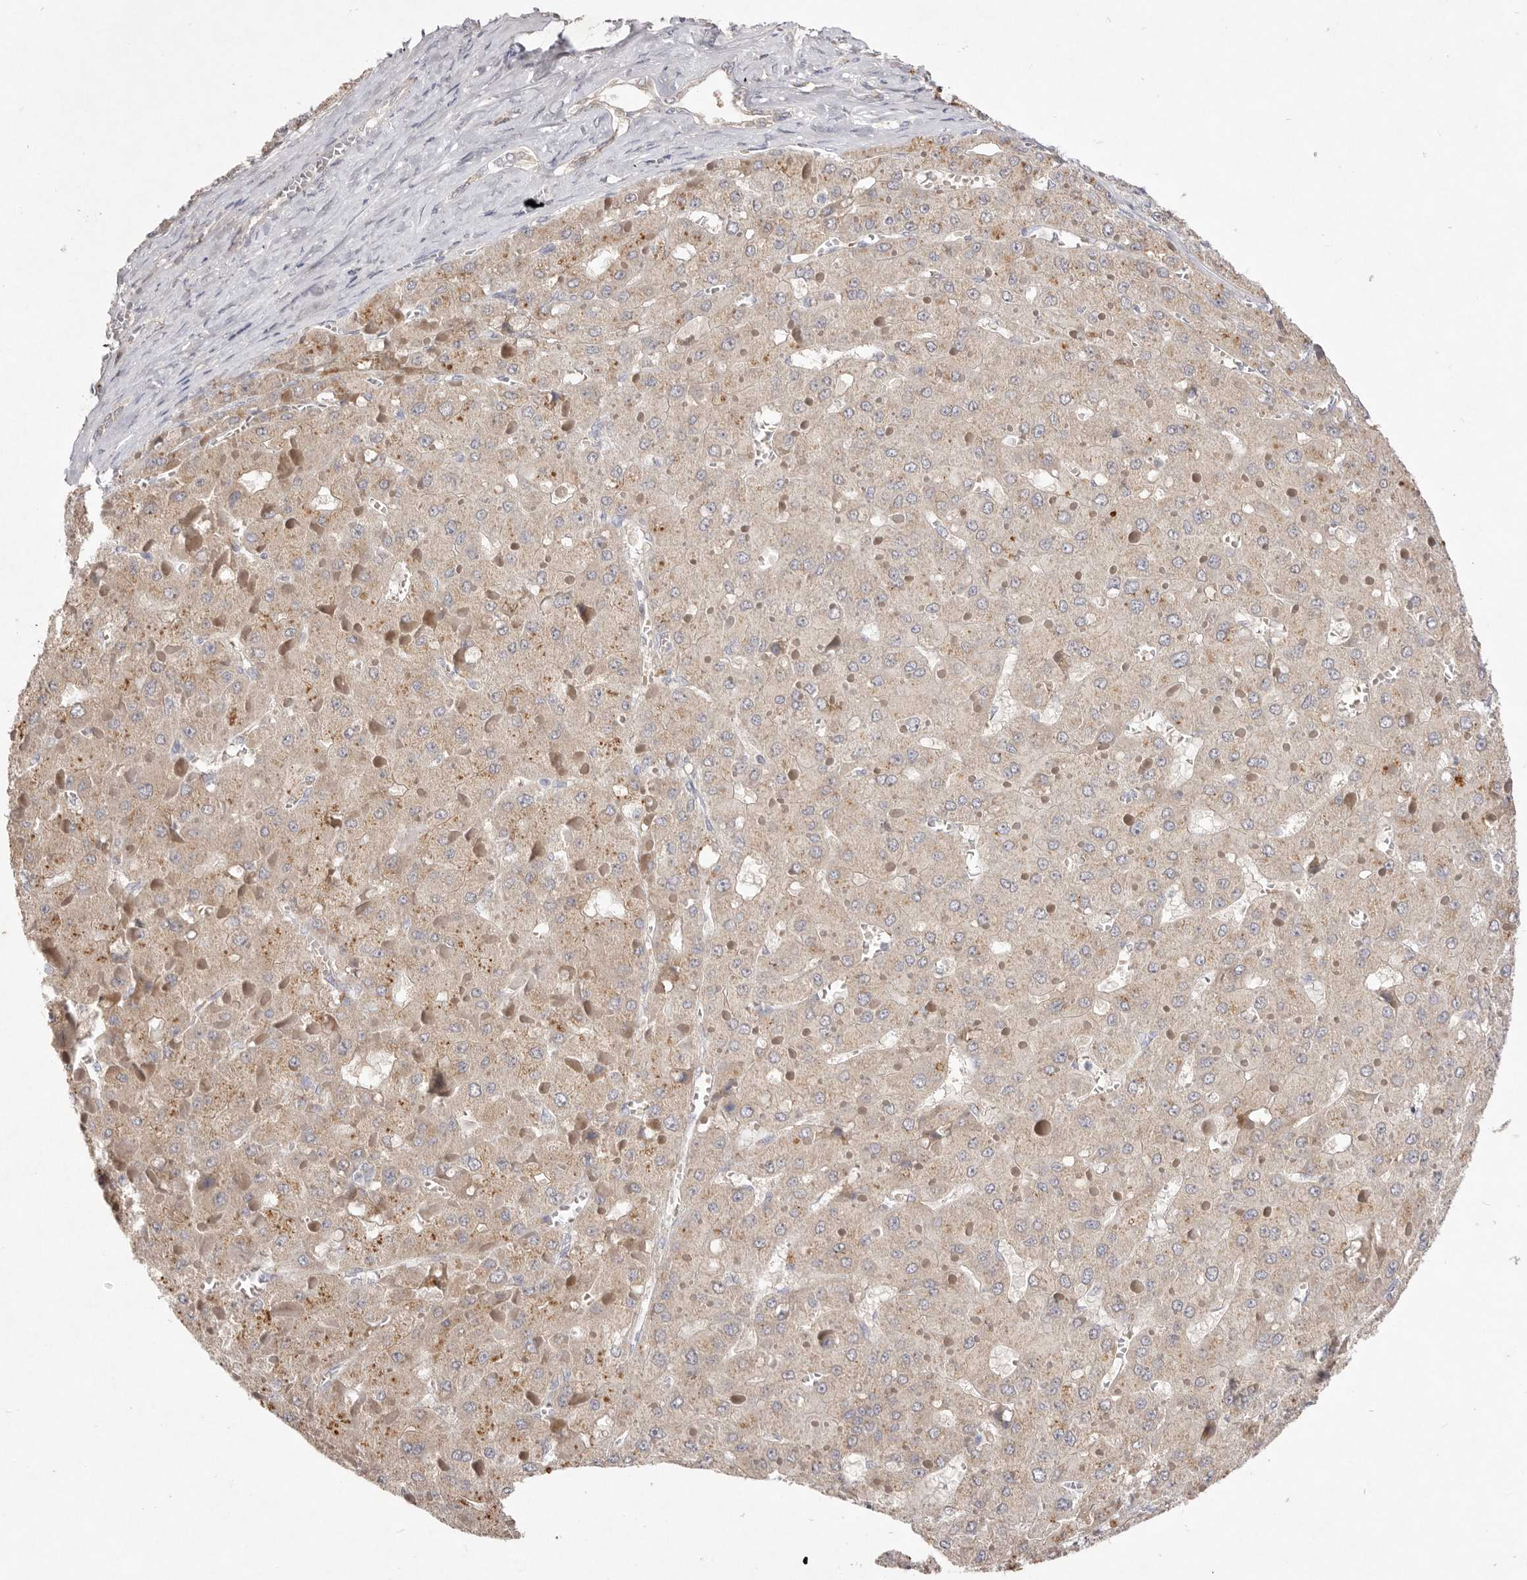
{"staining": {"intensity": "weak", "quantity": ">75%", "location": "cytoplasmic/membranous"}, "tissue": "liver cancer", "cell_type": "Tumor cells", "image_type": "cancer", "snomed": [{"axis": "morphology", "description": "Carcinoma, Hepatocellular, NOS"}, {"axis": "topography", "description": "Liver"}], "caption": "Protein expression analysis of hepatocellular carcinoma (liver) exhibits weak cytoplasmic/membranous positivity in about >75% of tumor cells.", "gene": "USP24", "patient": {"sex": "female", "age": 73}}